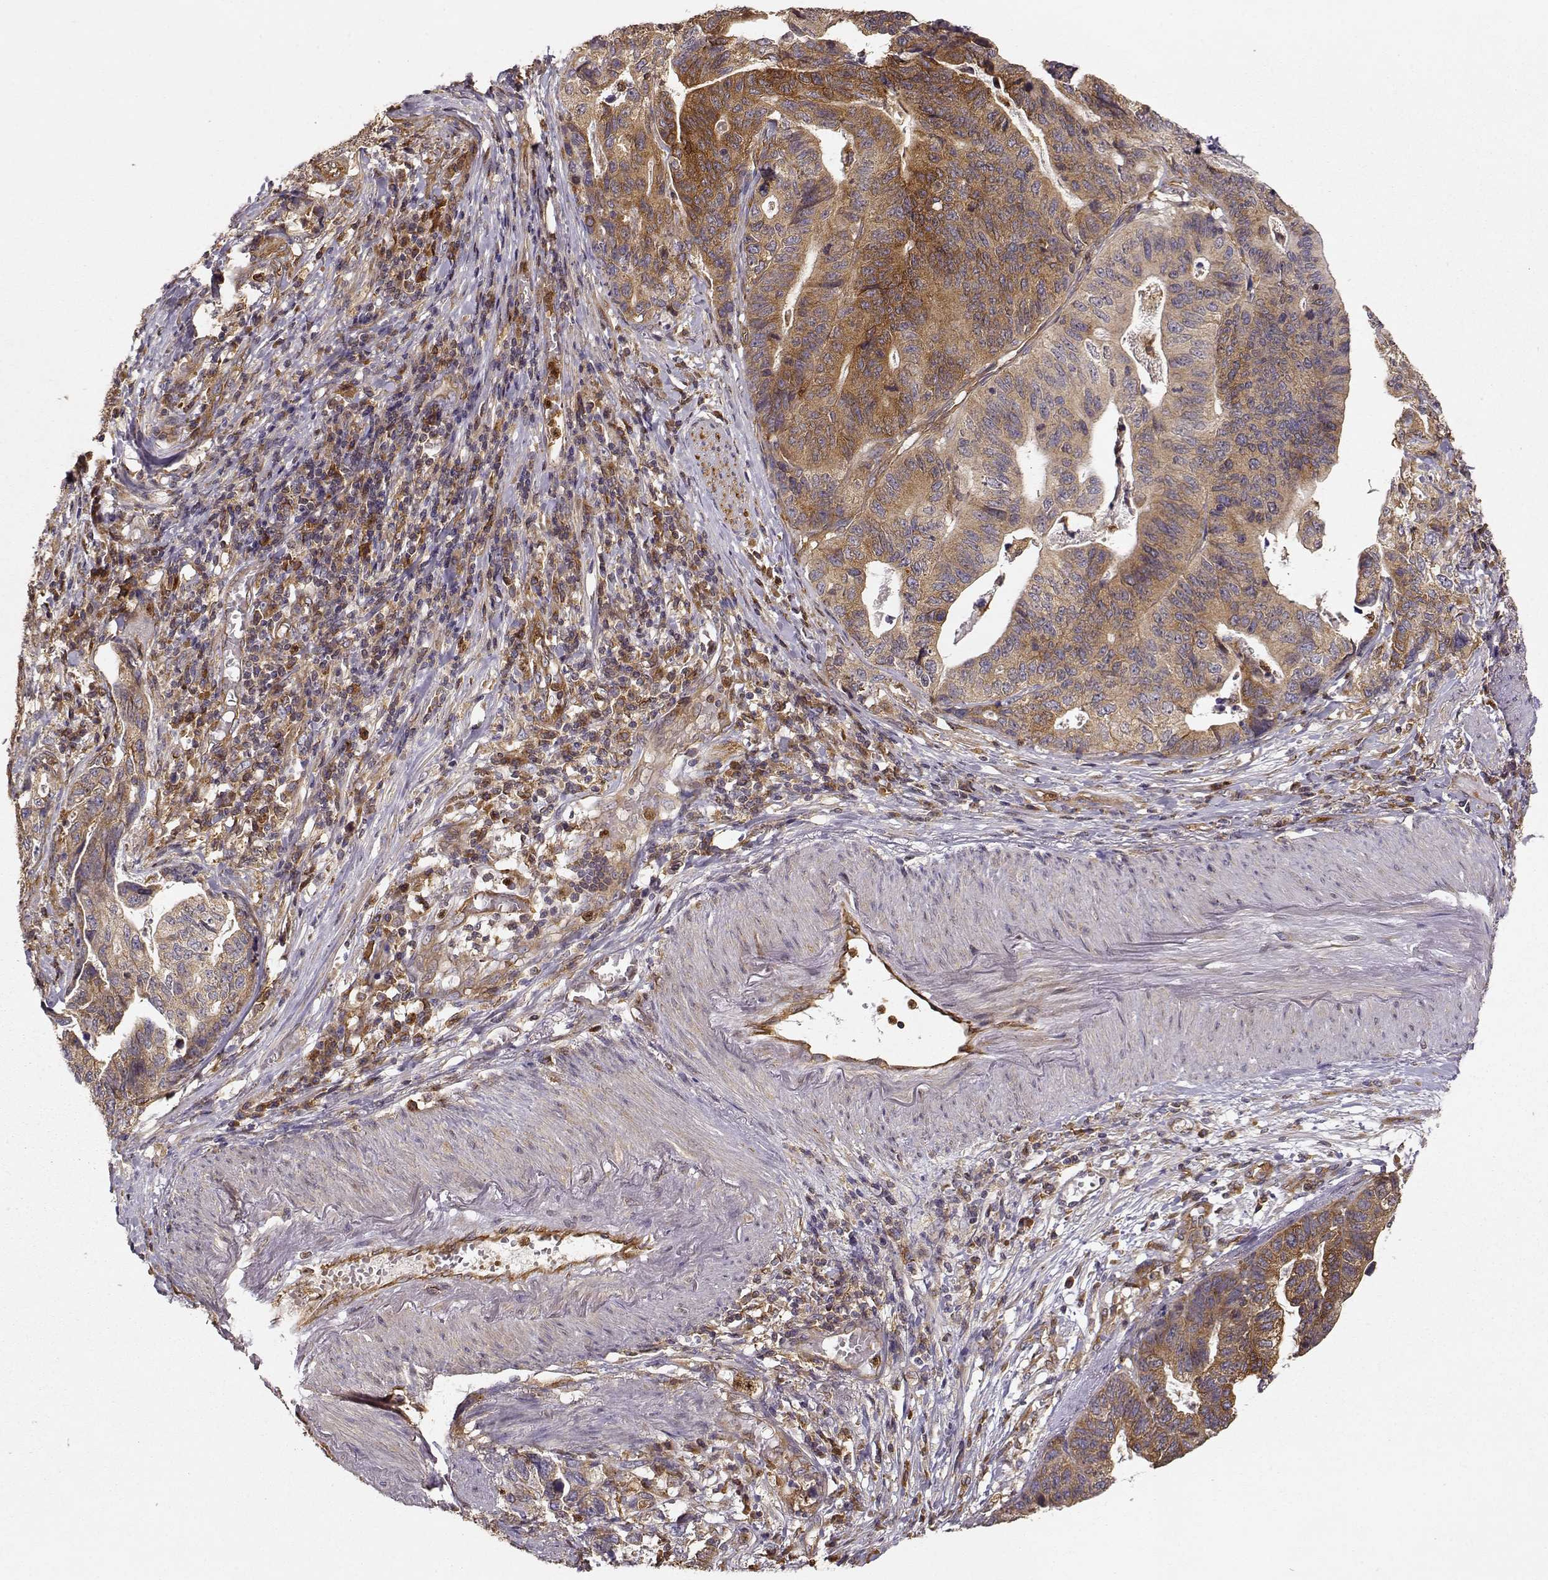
{"staining": {"intensity": "moderate", "quantity": ">75%", "location": "cytoplasmic/membranous"}, "tissue": "stomach cancer", "cell_type": "Tumor cells", "image_type": "cancer", "snomed": [{"axis": "morphology", "description": "Adenocarcinoma, NOS"}, {"axis": "topography", "description": "Stomach, upper"}], "caption": "Immunohistochemistry (IHC) image of human stomach cancer (adenocarcinoma) stained for a protein (brown), which displays medium levels of moderate cytoplasmic/membranous staining in about >75% of tumor cells.", "gene": "ARHGEF2", "patient": {"sex": "female", "age": 67}}